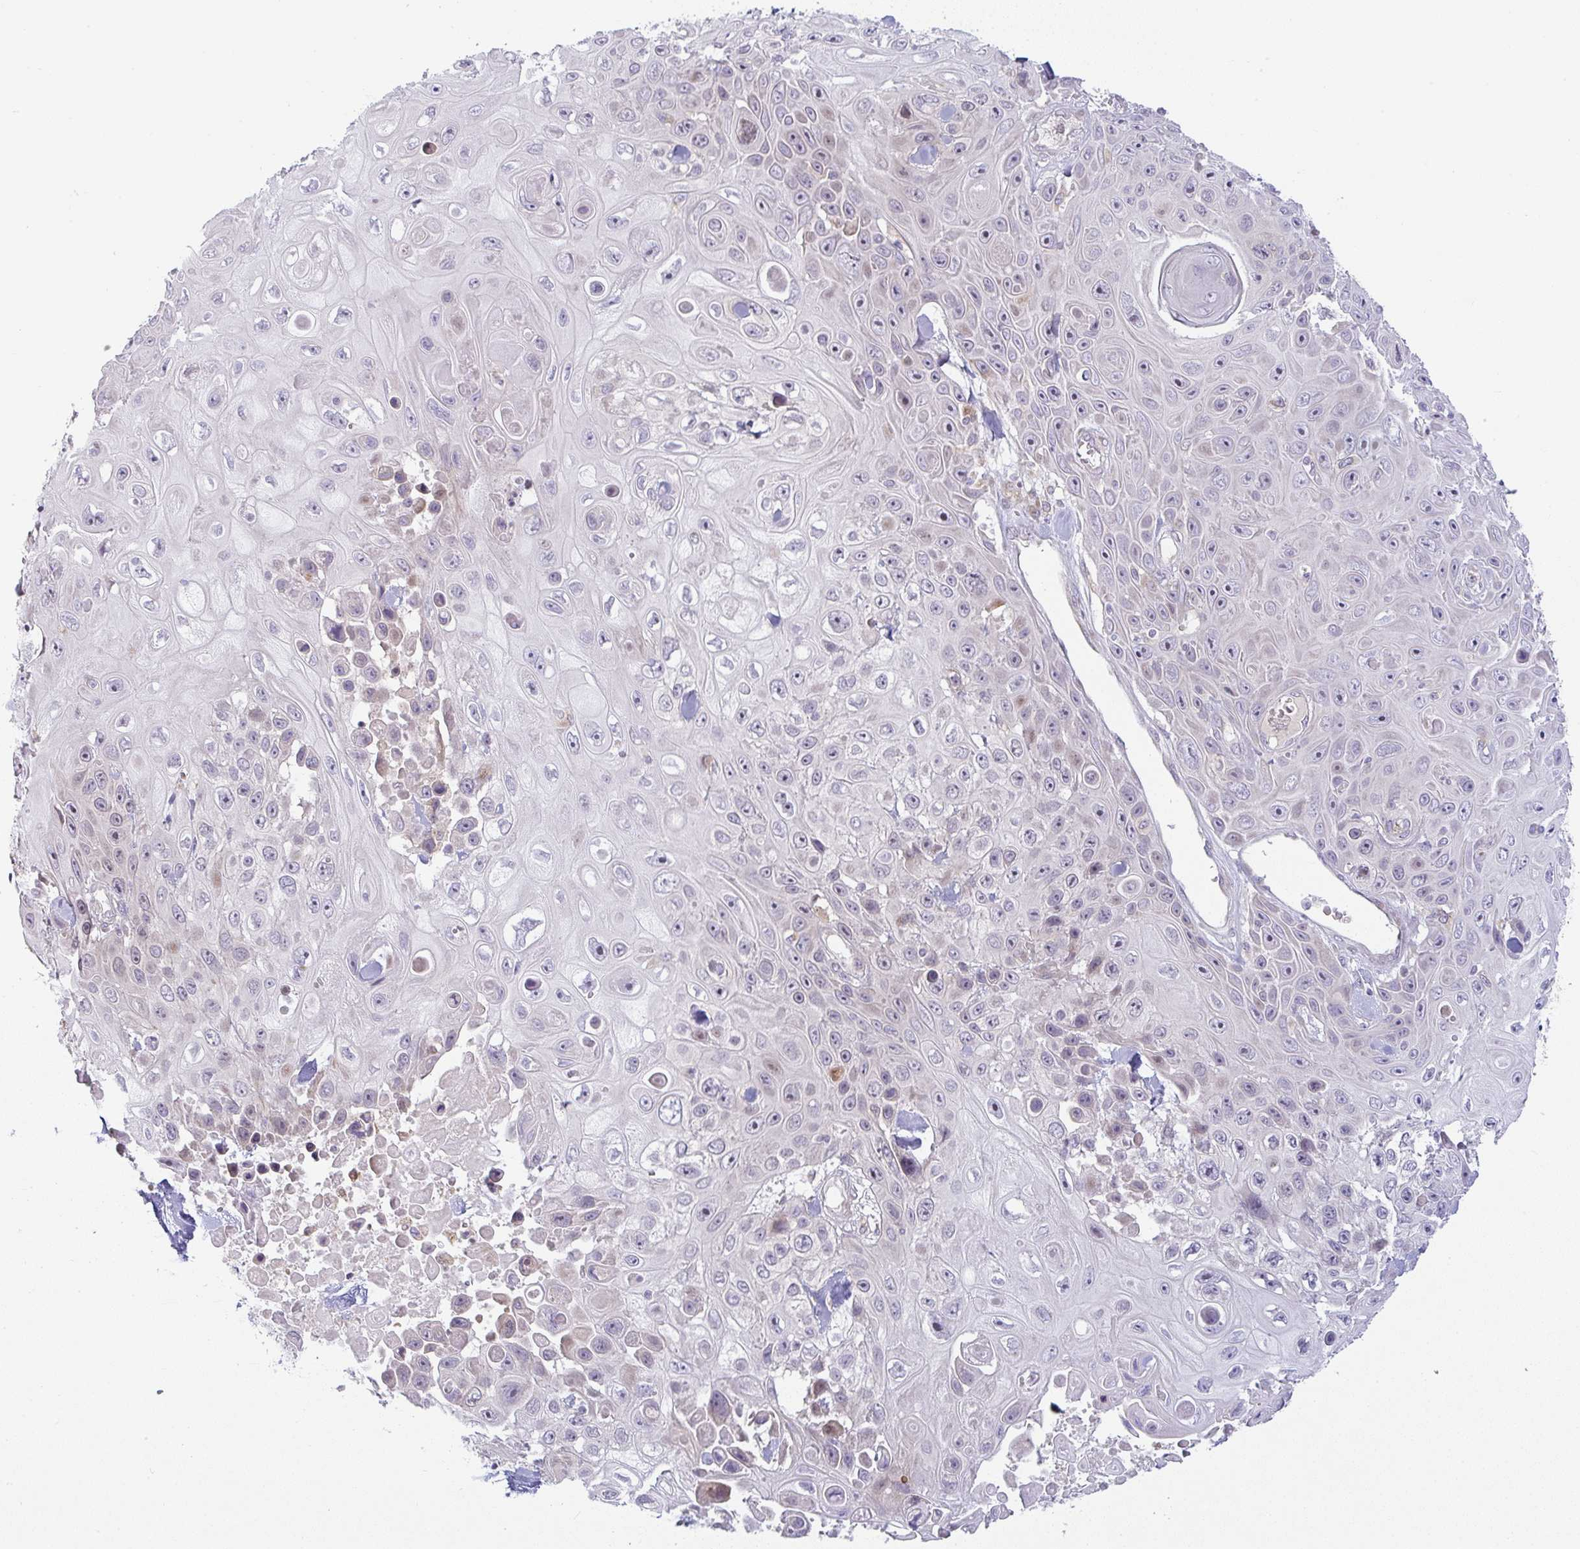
{"staining": {"intensity": "weak", "quantity": "<25%", "location": "nuclear"}, "tissue": "skin cancer", "cell_type": "Tumor cells", "image_type": "cancer", "snomed": [{"axis": "morphology", "description": "Squamous cell carcinoma, NOS"}, {"axis": "topography", "description": "Skin"}], "caption": "Tumor cells show no significant protein staining in skin cancer.", "gene": "MOB1A", "patient": {"sex": "male", "age": 82}}